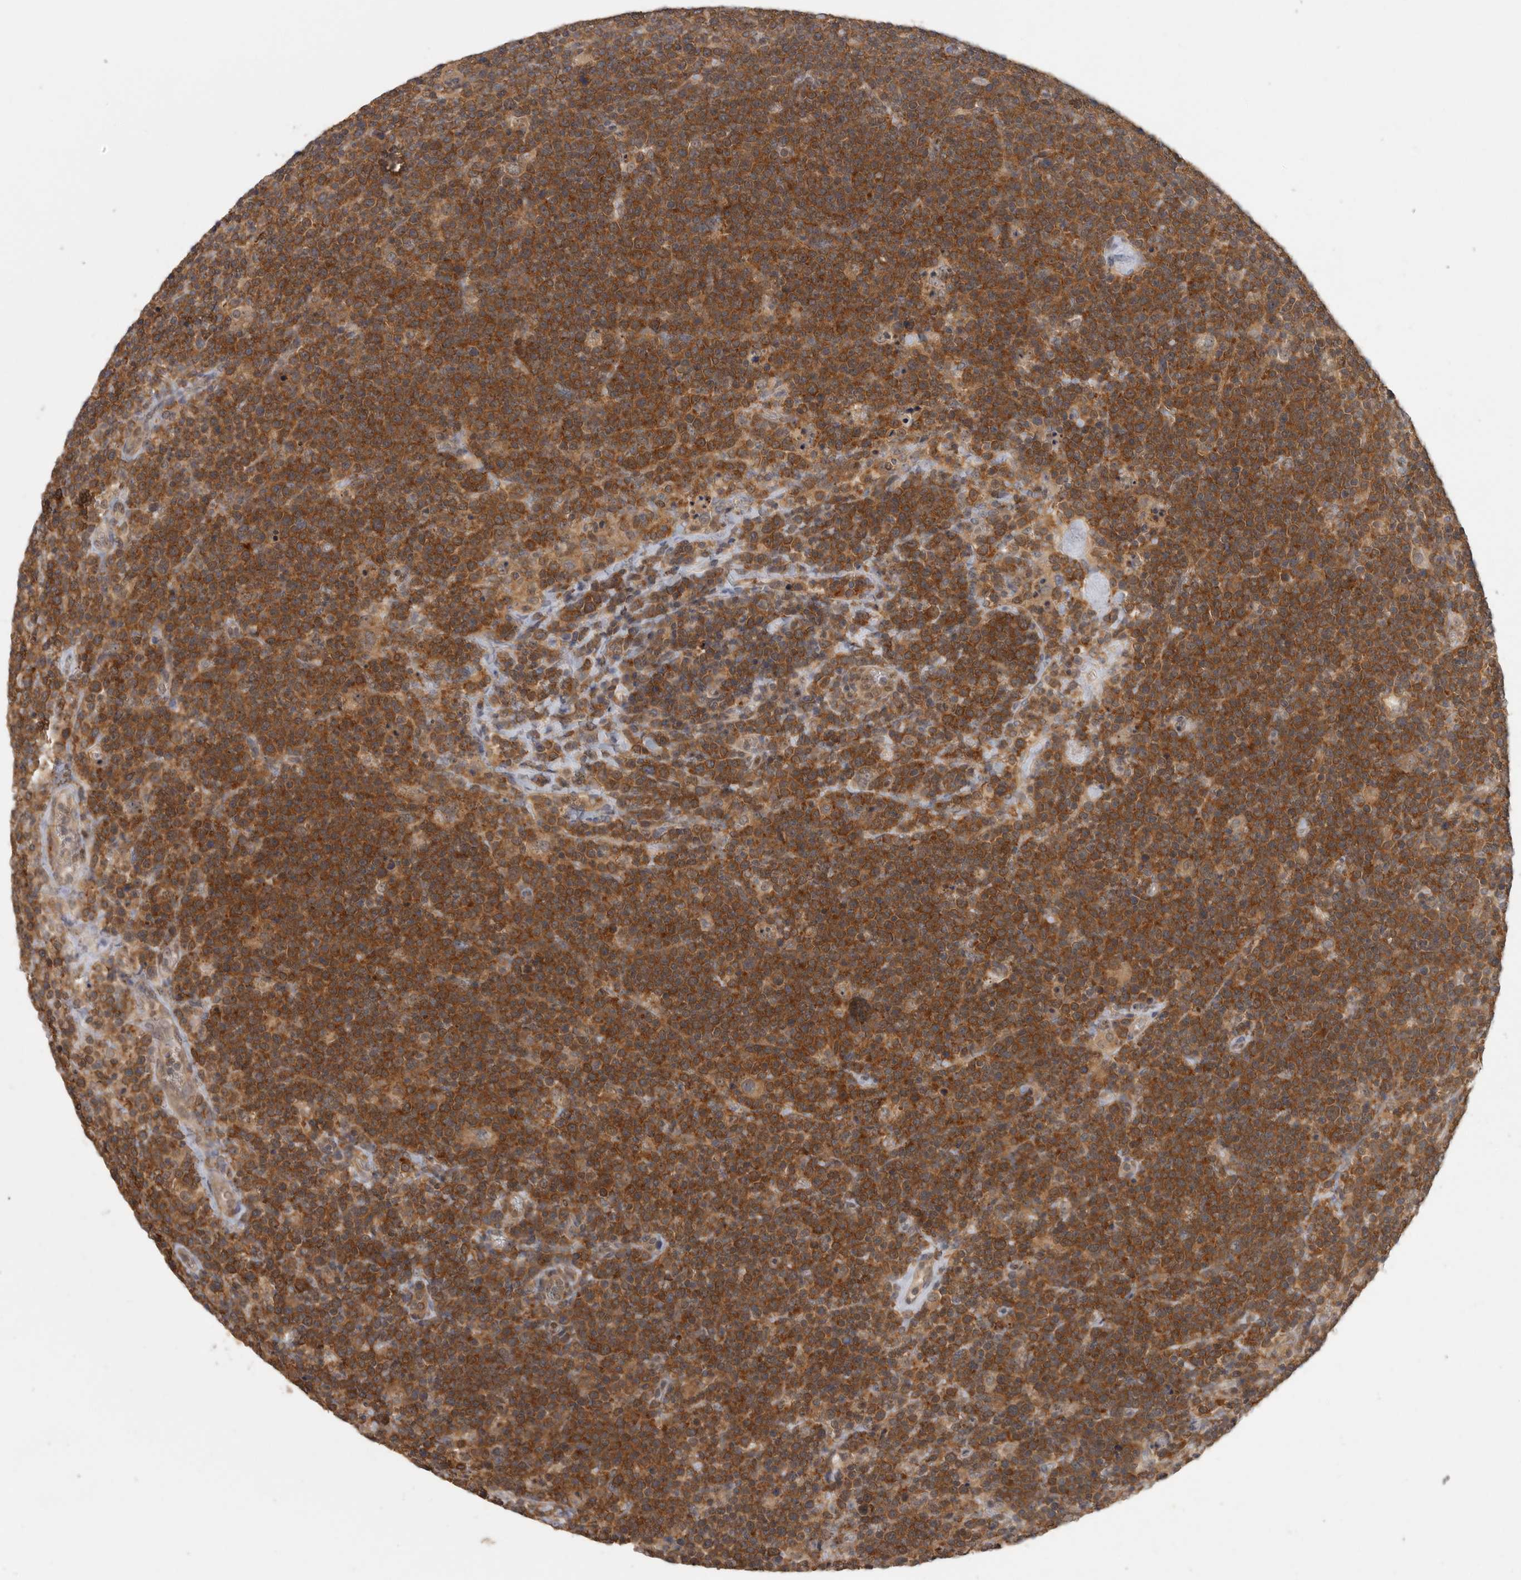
{"staining": {"intensity": "strong", "quantity": ">75%", "location": "cytoplasmic/membranous"}, "tissue": "lymphoma", "cell_type": "Tumor cells", "image_type": "cancer", "snomed": [{"axis": "morphology", "description": "Malignant lymphoma, non-Hodgkin's type, High grade"}, {"axis": "topography", "description": "Lymph node"}], "caption": "A high amount of strong cytoplasmic/membranous positivity is present in about >75% of tumor cells in high-grade malignant lymphoma, non-Hodgkin's type tissue.", "gene": "CCT8", "patient": {"sex": "male", "age": 61}}